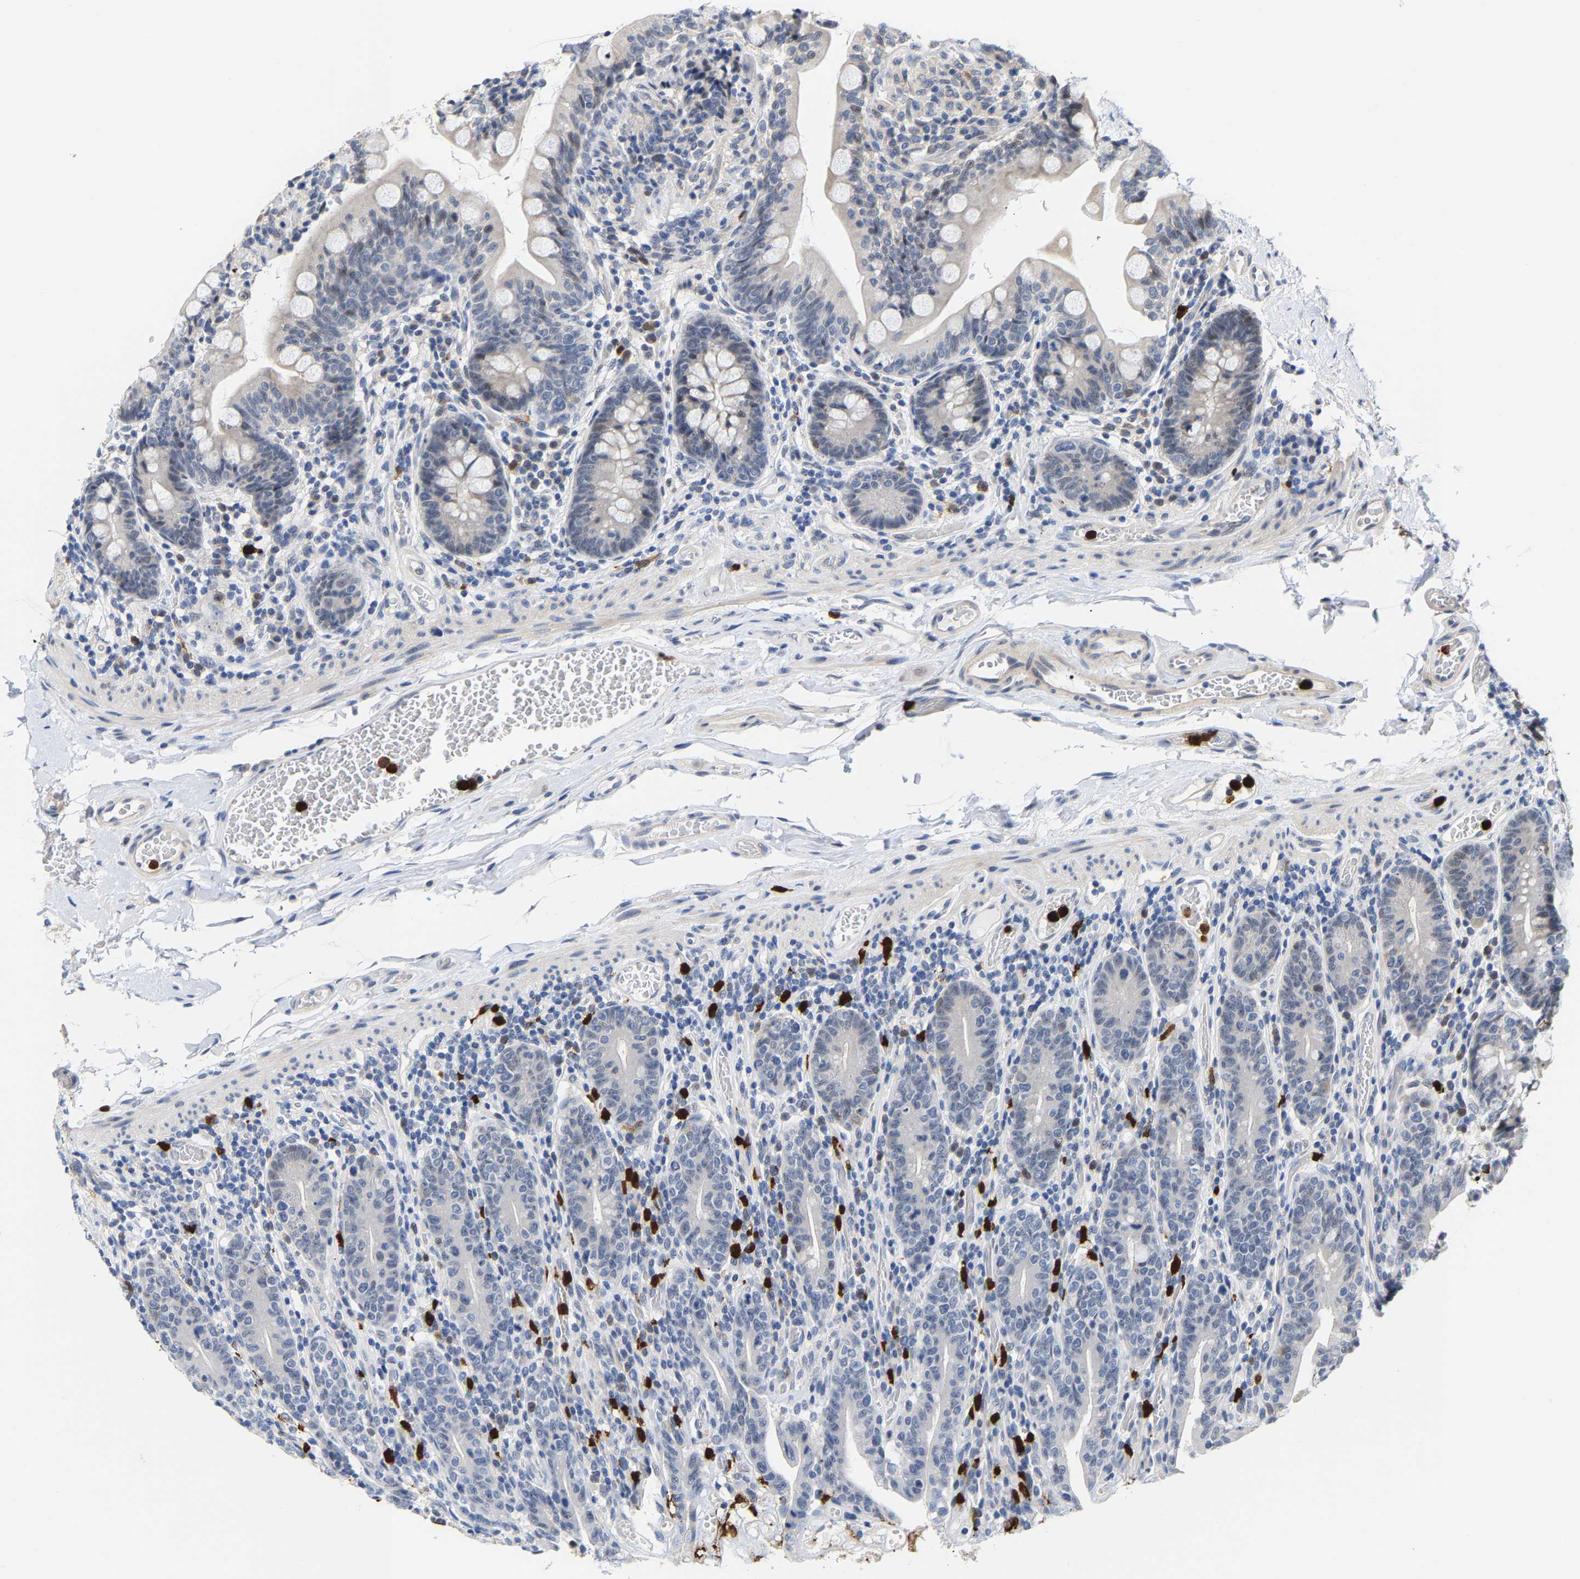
{"staining": {"intensity": "weak", "quantity": "<25%", "location": "cytoplasmic/membranous"}, "tissue": "small intestine", "cell_type": "Glandular cells", "image_type": "normal", "snomed": [{"axis": "morphology", "description": "Normal tissue, NOS"}, {"axis": "topography", "description": "Small intestine"}], "caption": "High magnification brightfield microscopy of normal small intestine stained with DAB (brown) and counterstained with hematoxylin (blue): glandular cells show no significant staining. (DAB immunohistochemistry (IHC), high magnification).", "gene": "TDRD7", "patient": {"sex": "female", "age": 56}}